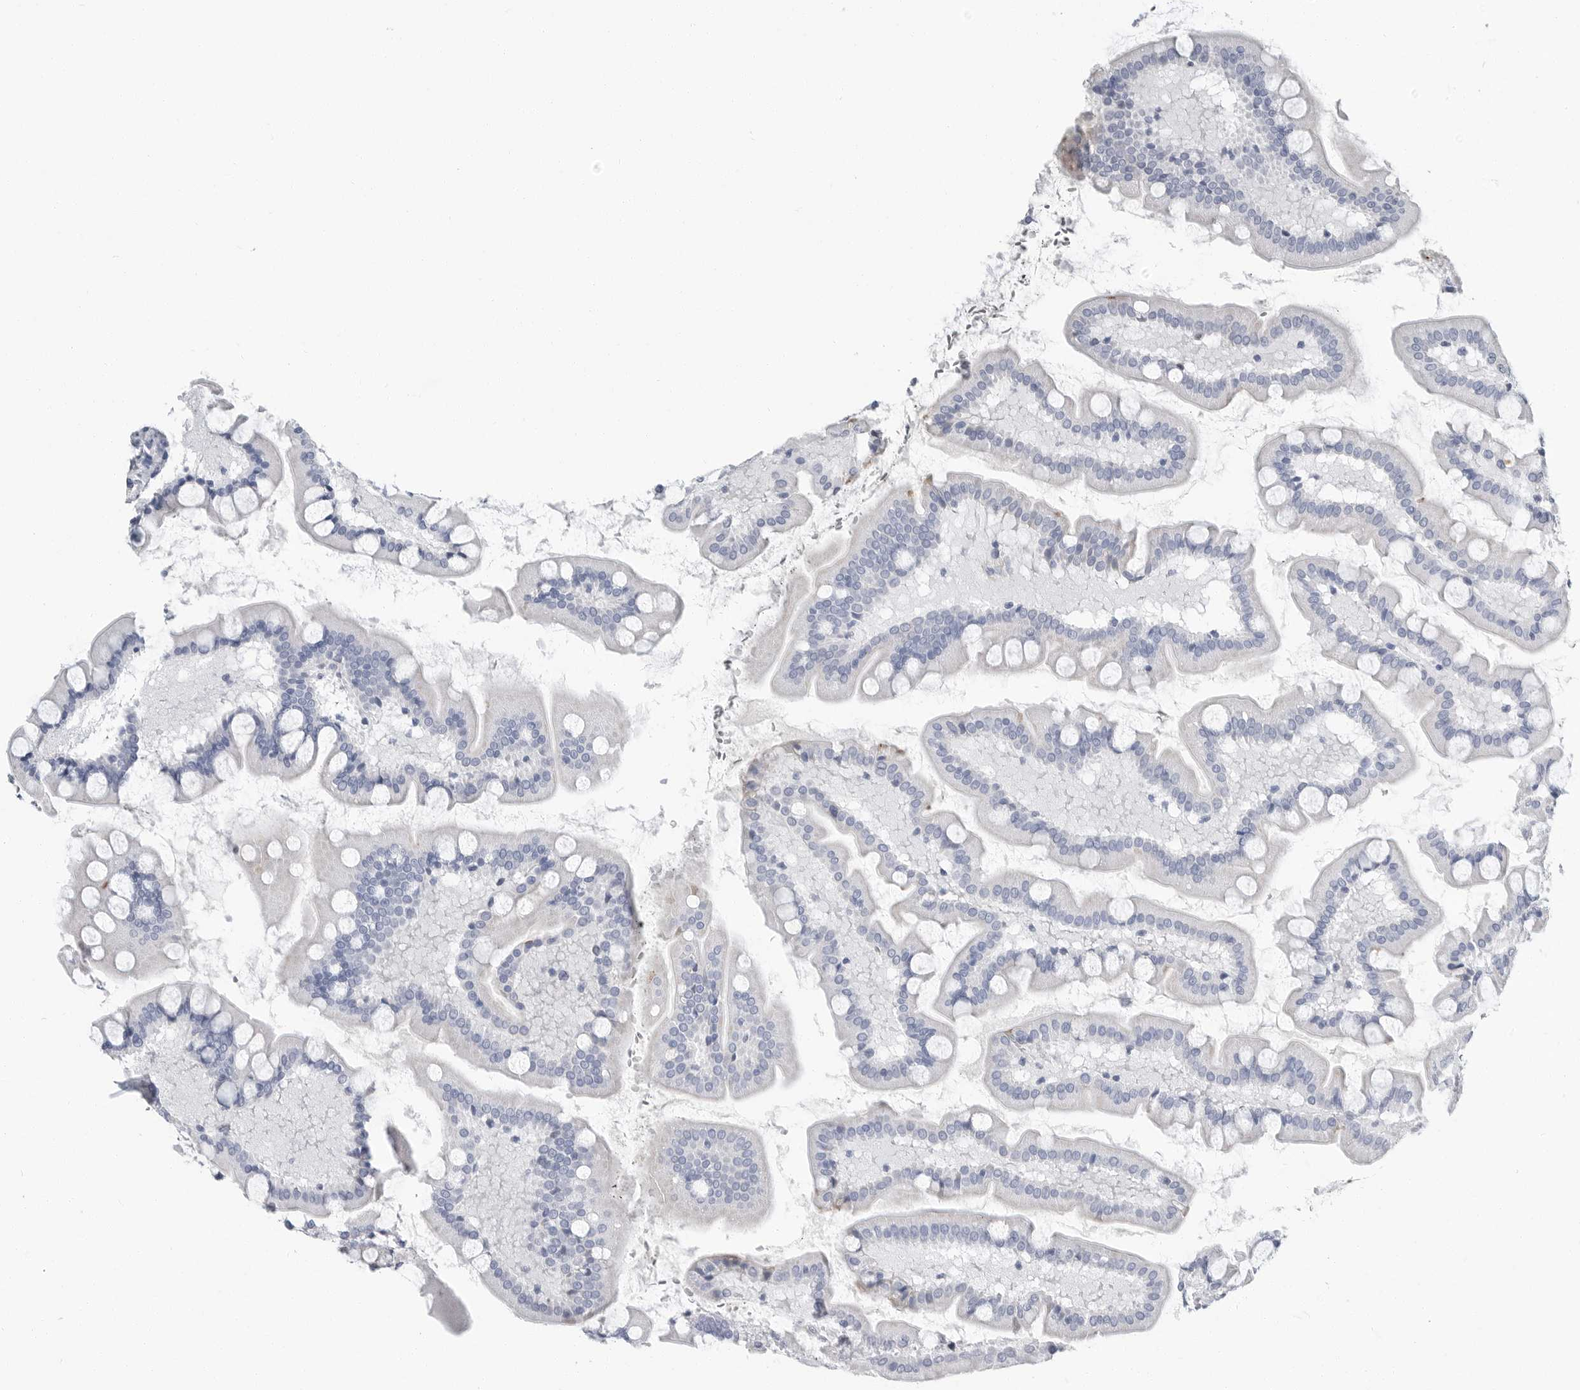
{"staining": {"intensity": "negative", "quantity": "none", "location": "none"}, "tissue": "small intestine", "cell_type": "Glandular cells", "image_type": "normal", "snomed": [{"axis": "morphology", "description": "Normal tissue, NOS"}, {"axis": "topography", "description": "Small intestine"}], "caption": "Benign small intestine was stained to show a protein in brown. There is no significant staining in glandular cells. The staining was performed using DAB (3,3'-diaminobenzidine) to visualize the protein expression in brown, while the nuclei were stained in blue with hematoxylin (Magnification: 20x).", "gene": "PLN", "patient": {"sex": "male", "age": 41}}